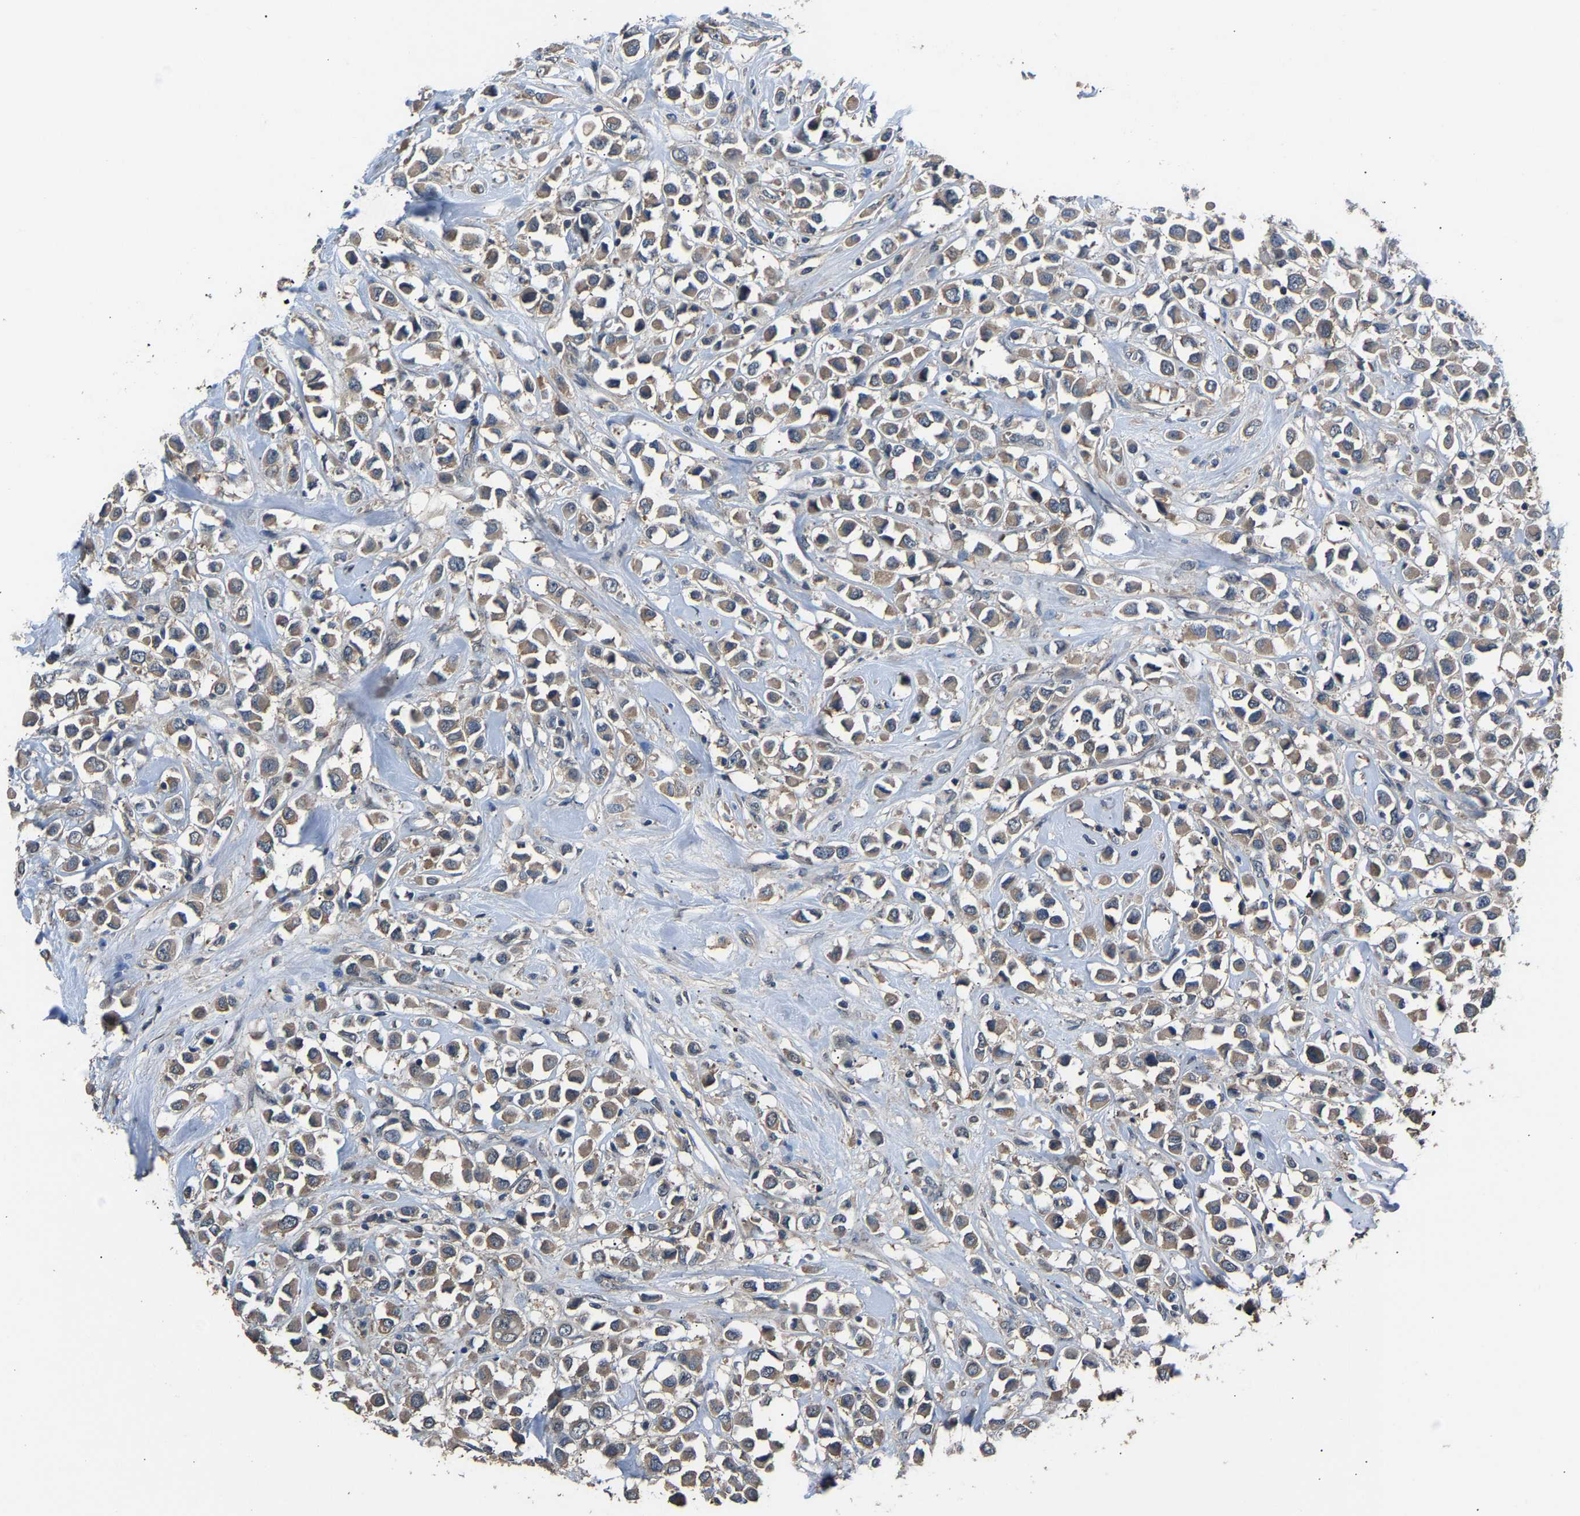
{"staining": {"intensity": "weak", "quantity": ">75%", "location": "cytoplasmic/membranous"}, "tissue": "breast cancer", "cell_type": "Tumor cells", "image_type": "cancer", "snomed": [{"axis": "morphology", "description": "Duct carcinoma"}, {"axis": "topography", "description": "Breast"}], "caption": "The immunohistochemical stain labels weak cytoplasmic/membranous staining in tumor cells of infiltrating ductal carcinoma (breast) tissue.", "gene": "ABCC9", "patient": {"sex": "female", "age": 61}}